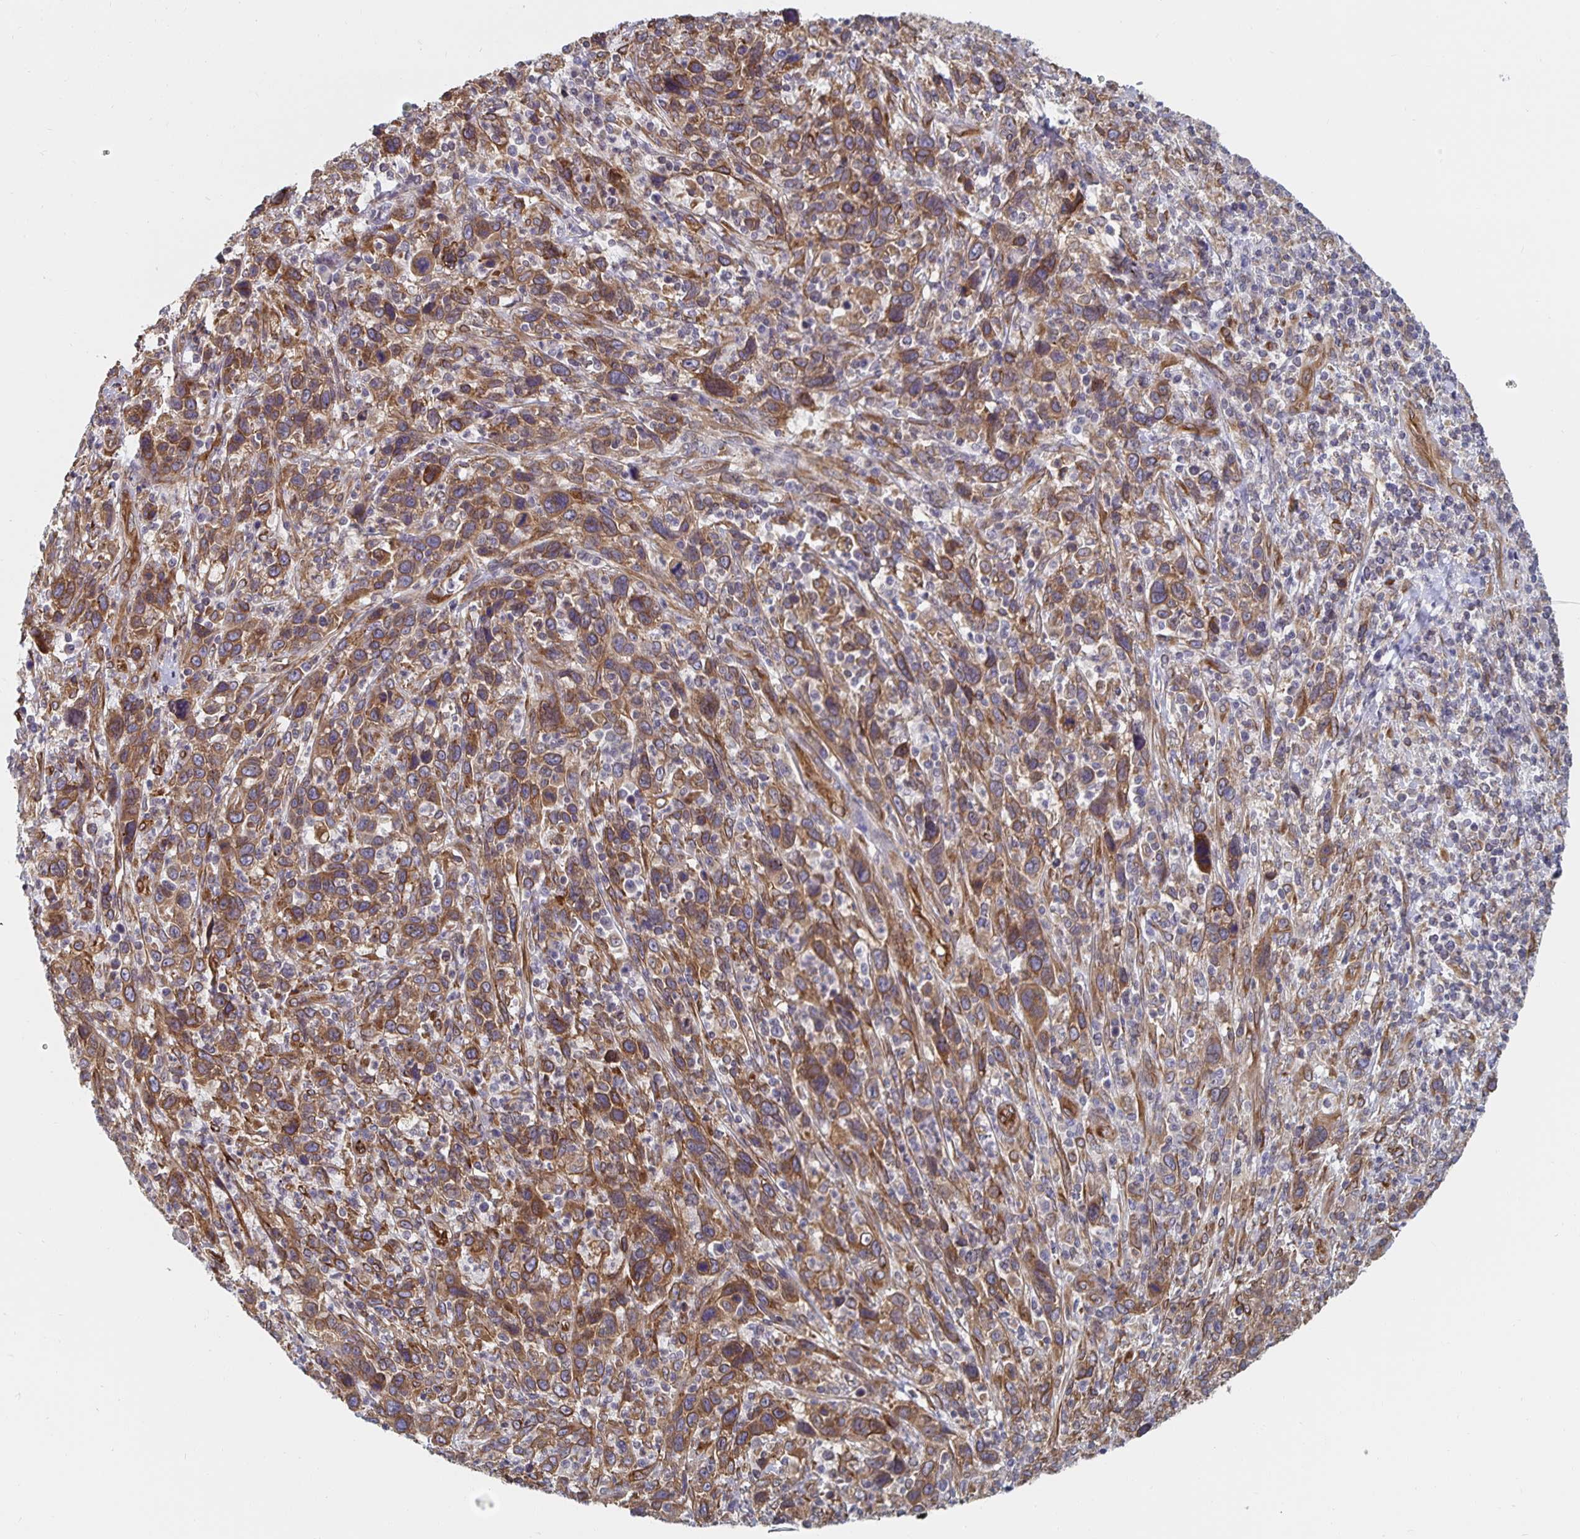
{"staining": {"intensity": "moderate", "quantity": ">75%", "location": "cytoplasmic/membranous"}, "tissue": "cervical cancer", "cell_type": "Tumor cells", "image_type": "cancer", "snomed": [{"axis": "morphology", "description": "Squamous cell carcinoma, NOS"}, {"axis": "topography", "description": "Cervix"}], "caption": "A brown stain highlights moderate cytoplasmic/membranous positivity of a protein in cervical squamous cell carcinoma tumor cells. (Stains: DAB in brown, nuclei in blue, Microscopy: brightfield microscopy at high magnification).", "gene": "BCAP29", "patient": {"sex": "female", "age": 46}}